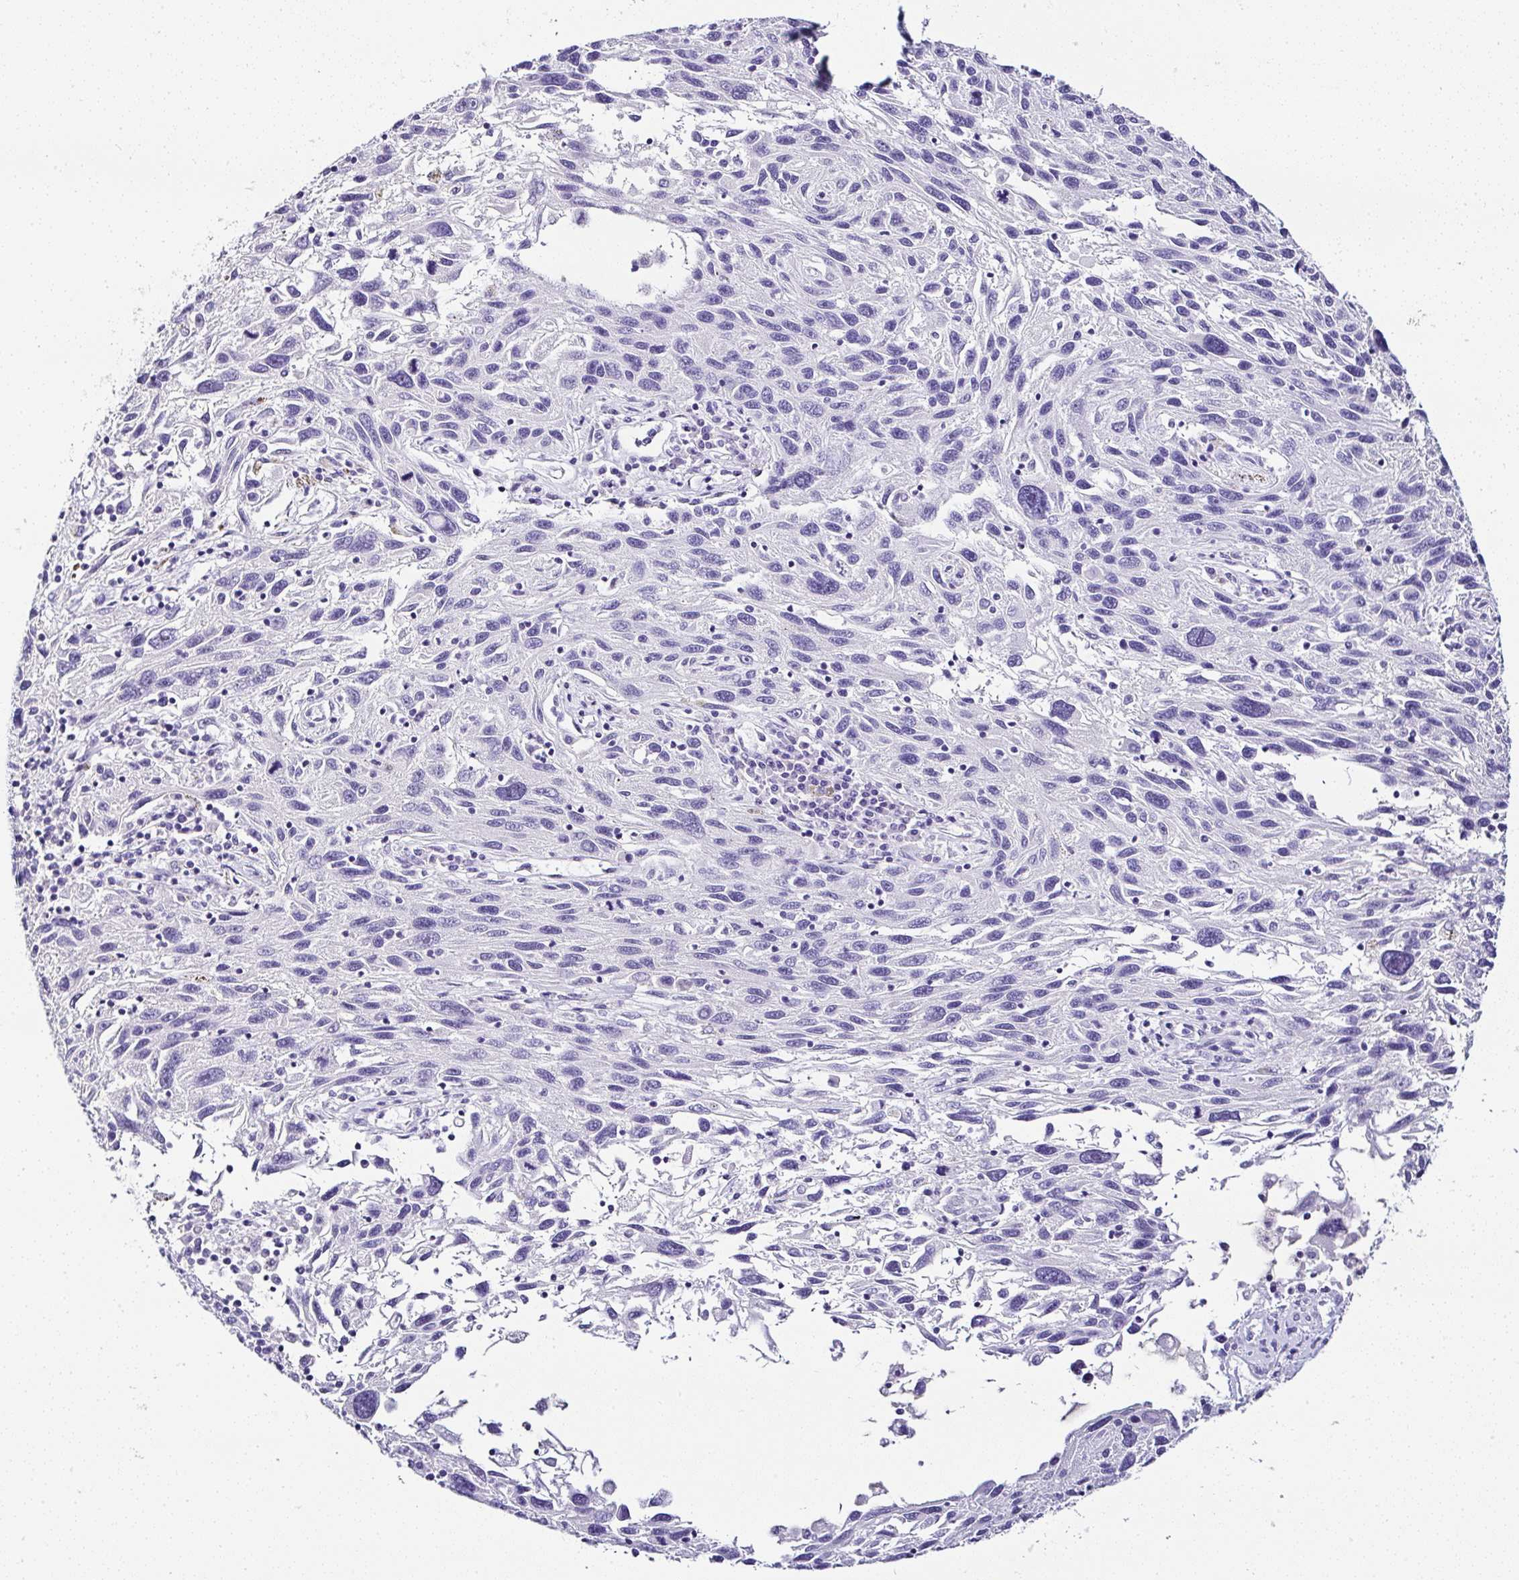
{"staining": {"intensity": "negative", "quantity": "none", "location": "none"}, "tissue": "melanoma", "cell_type": "Tumor cells", "image_type": "cancer", "snomed": [{"axis": "morphology", "description": "Malignant melanoma, NOS"}, {"axis": "topography", "description": "Skin"}], "caption": "This is an IHC histopathology image of human malignant melanoma. There is no staining in tumor cells.", "gene": "SERPINB3", "patient": {"sex": "male", "age": 53}}